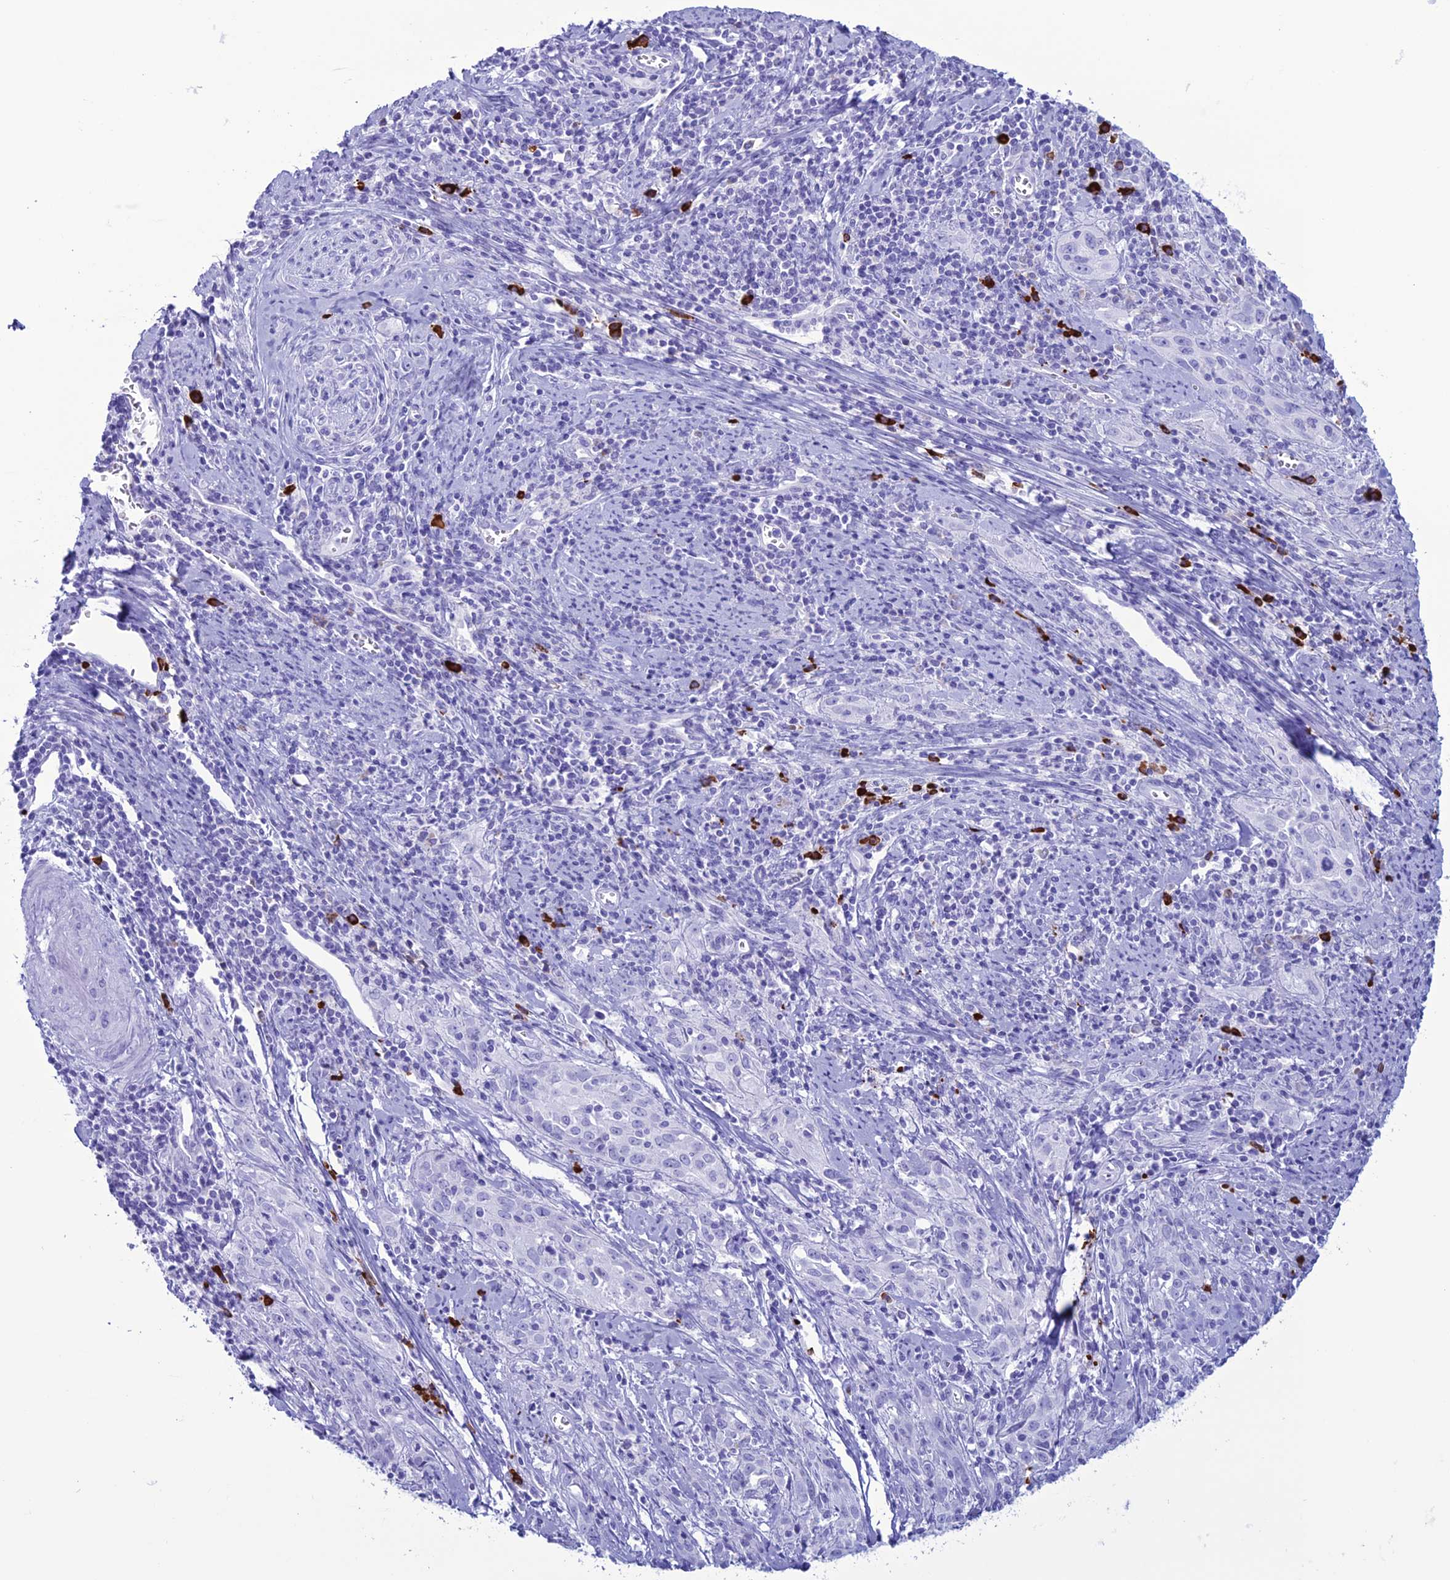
{"staining": {"intensity": "negative", "quantity": "none", "location": "none"}, "tissue": "cervical cancer", "cell_type": "Tumor cells", "image_type": "cancer", "snomed": [{"axis": "morphology", "description": "Squamous cell carcinoma, NOS"}, {"axis": "topography", "description": "Cervix"}], "caption": "There is no significant staining in tumor cells of cervical cancer (squamous cell carcinoma).", "gene": "MZB1", "patient": {"sex": "female", "age": 57}}